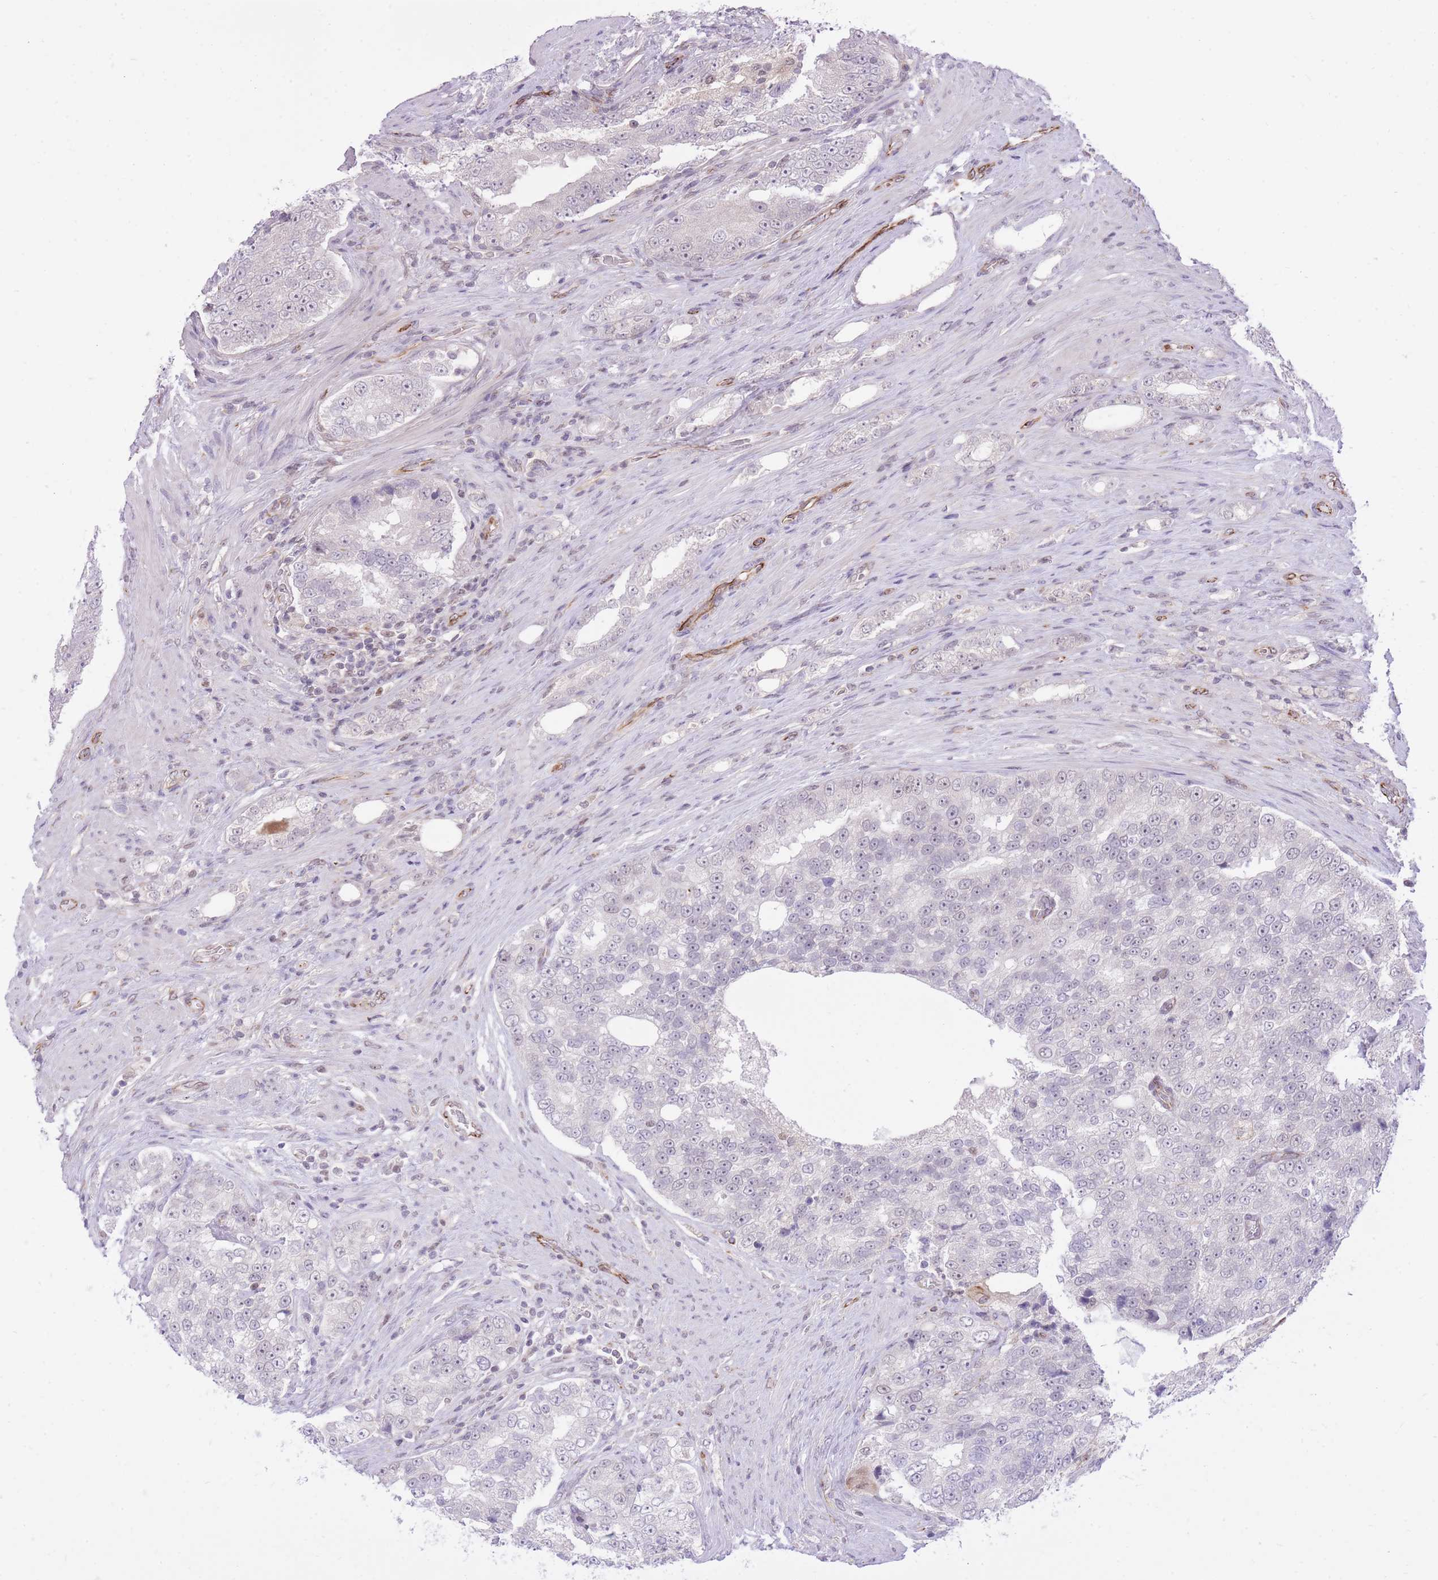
{"staining": {"intensity": "negative", "quantity": "none", "location": "none"}, "tissue": "prostate cancer", "cell_type": "Tumor cells", "image_type": "cancer", "snomed": [{"axis": "morphology", "description": "Adenocarcinoma, High grade"}, {"axis": "topography", "description": "Prostate"}], "caption": "An image of human high-grade adenocarcinoma (prostate) is negative for staining in tumor cells. Brightfield microscopy of immunohistochemistry stained with DAB (3,3'-diaminobenzidine) (brown) and hematoxylin (blue), captured at high magnification.", "gene": "ELL", "patient": {"sex": "male", "age": 70}}